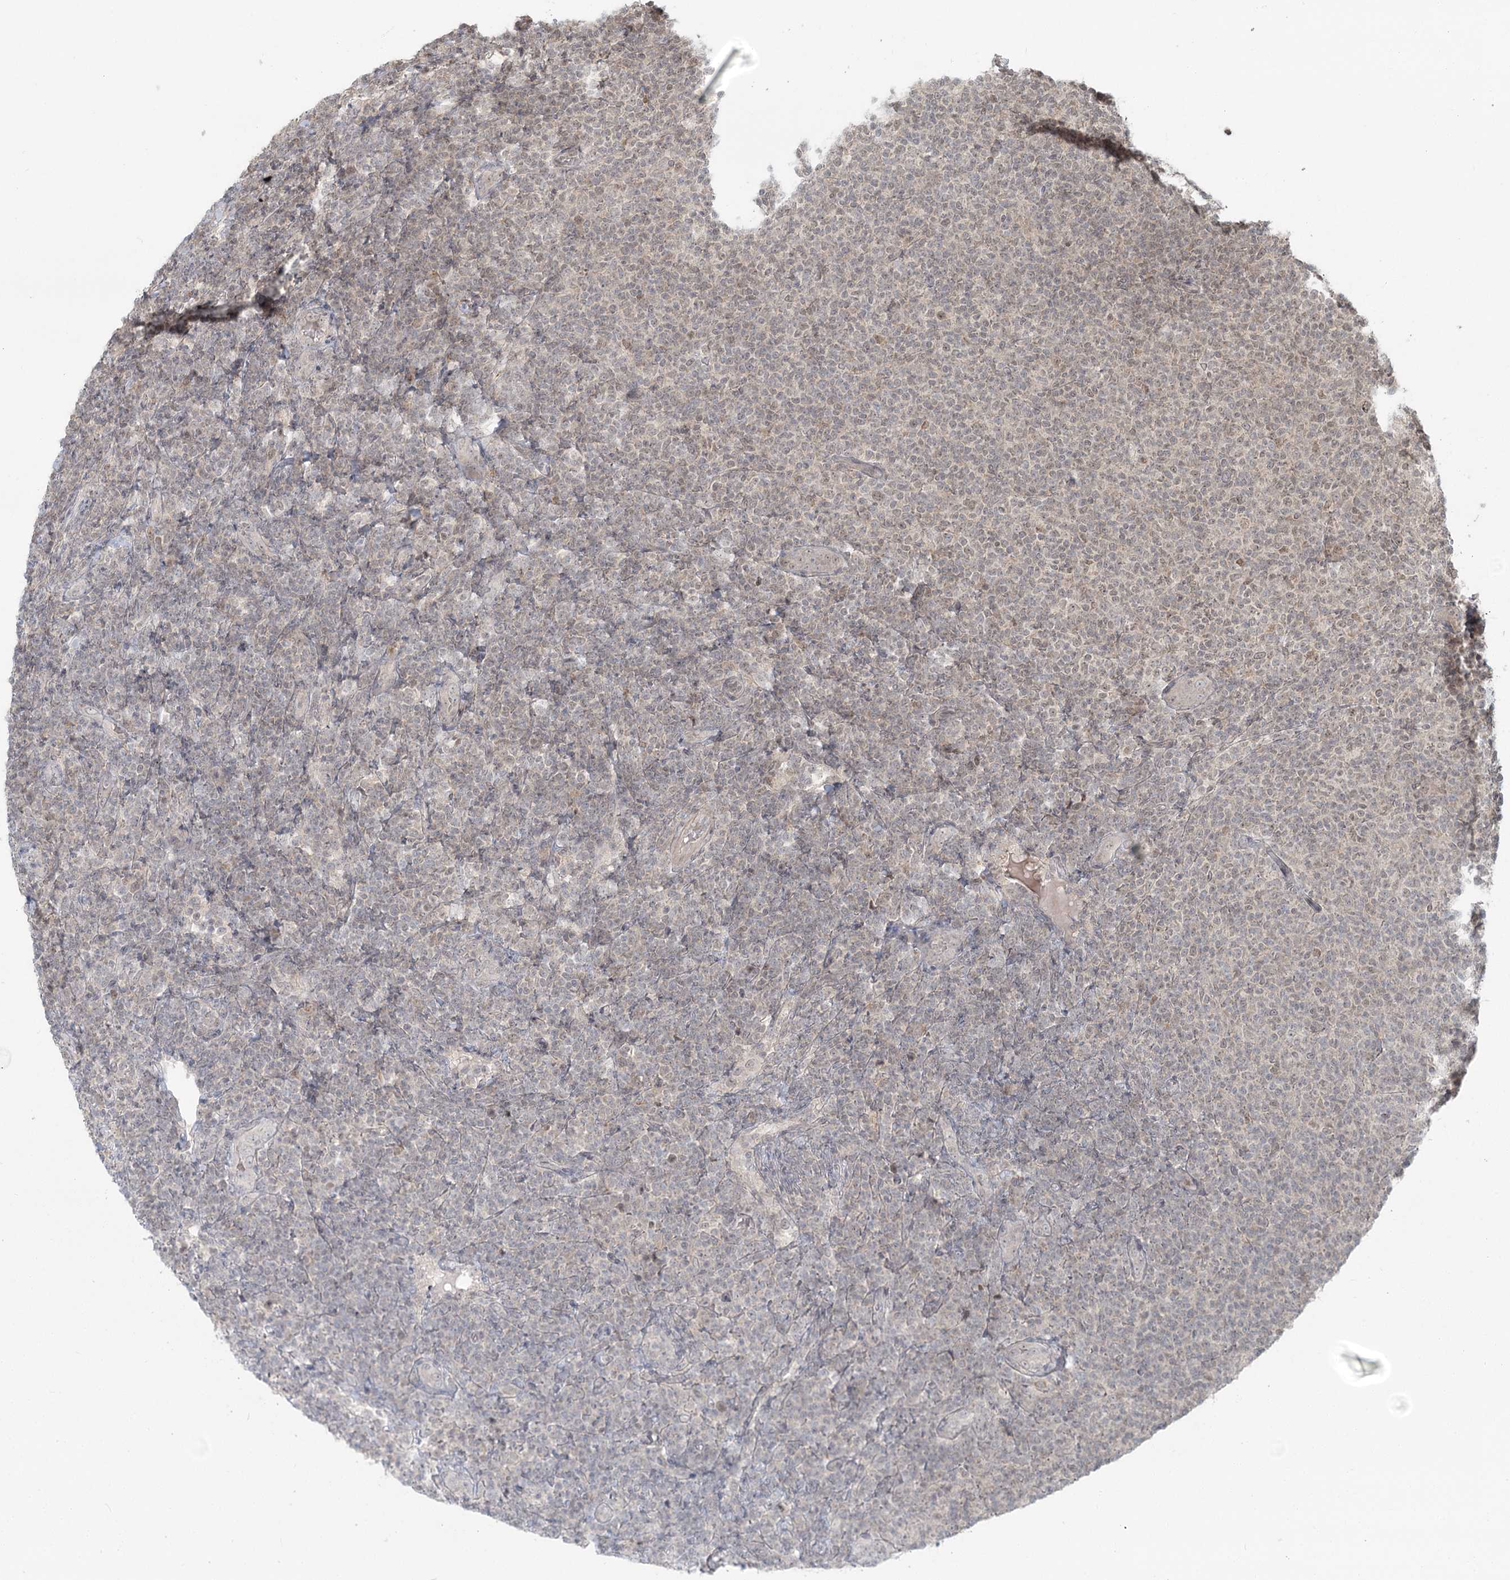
{"staining": {"intensity": "negative", "quantity": "none", "location": "none"}, "tissue": "lymphoma", "cell_type": "Tumor cells", "image_type": "cancer", "snomed": [{"axis": "morphology", "description": "Malignant lymphoma, non-Hodgkin's type, Low grade"}, {"axis": "topography", "description": "Lymph node"}], "caption": "Tumor cells show no significant positivity in low-grade malignant lymphoma, non-Hodgkin's type.", "gene": "R3HCC1L", "patient": {"sex": "male", "age": 66}}